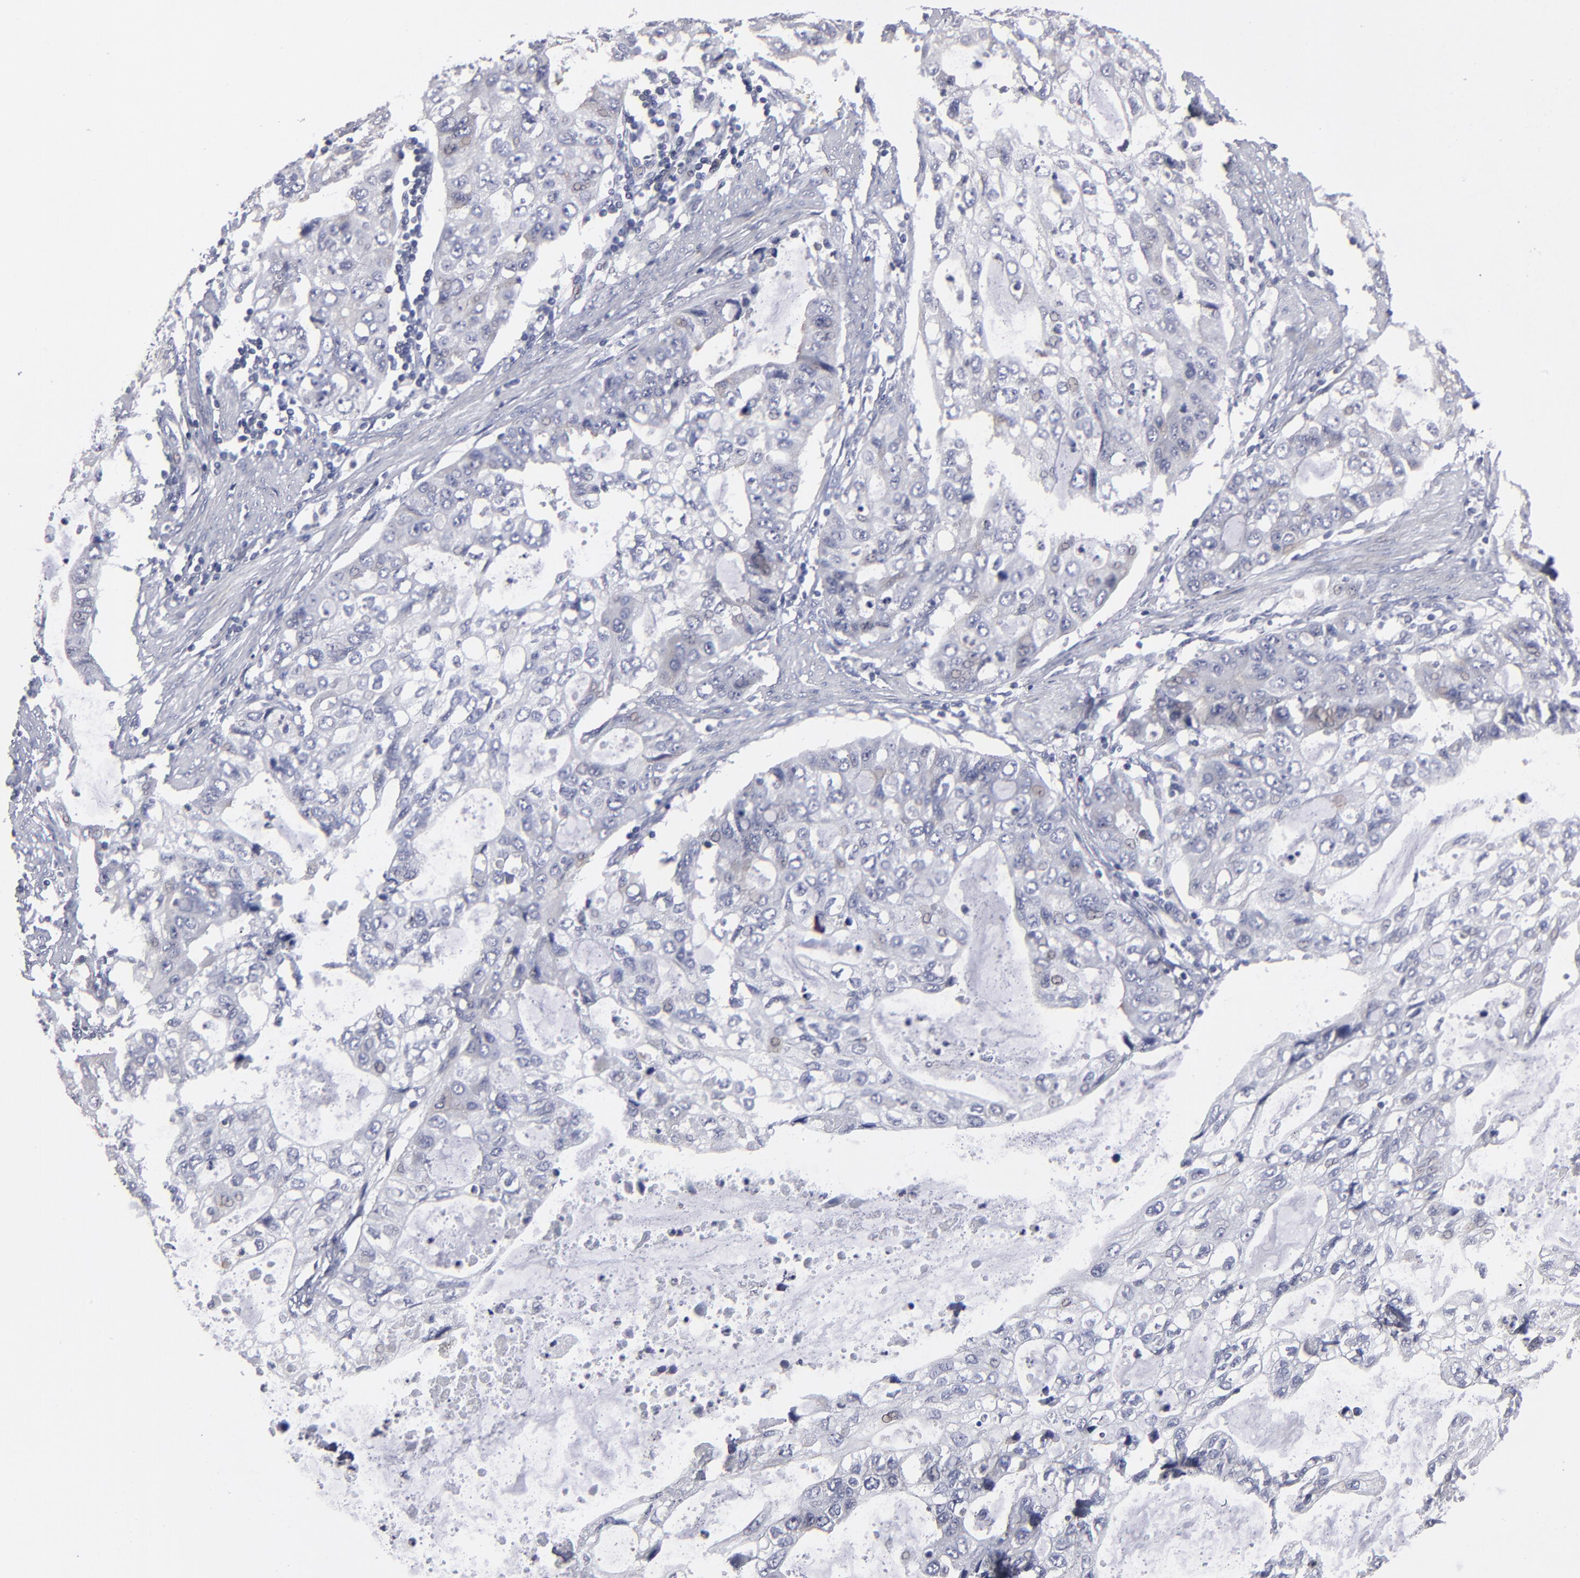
{"staining": {"intensity": "weak", "quantity": "<25%", "location": "nuclear"}, "tissue": "stomach cancer", "cell_type": "Tumor cells", "image_type": "cancer", "snomed": [{"axis": "morphology", "description": "Adenocarcinoma, NOS"}, {"axis": "topography", "description": "Stomach, upper"}], "caption": "A high-resolution micrograph shows IHC staining of stomach cancer (adenocarcinoma), which shows no significant staining in tumor cells.", "gene": "CEP97", "patient": {"sex": "female", "age": 52}}